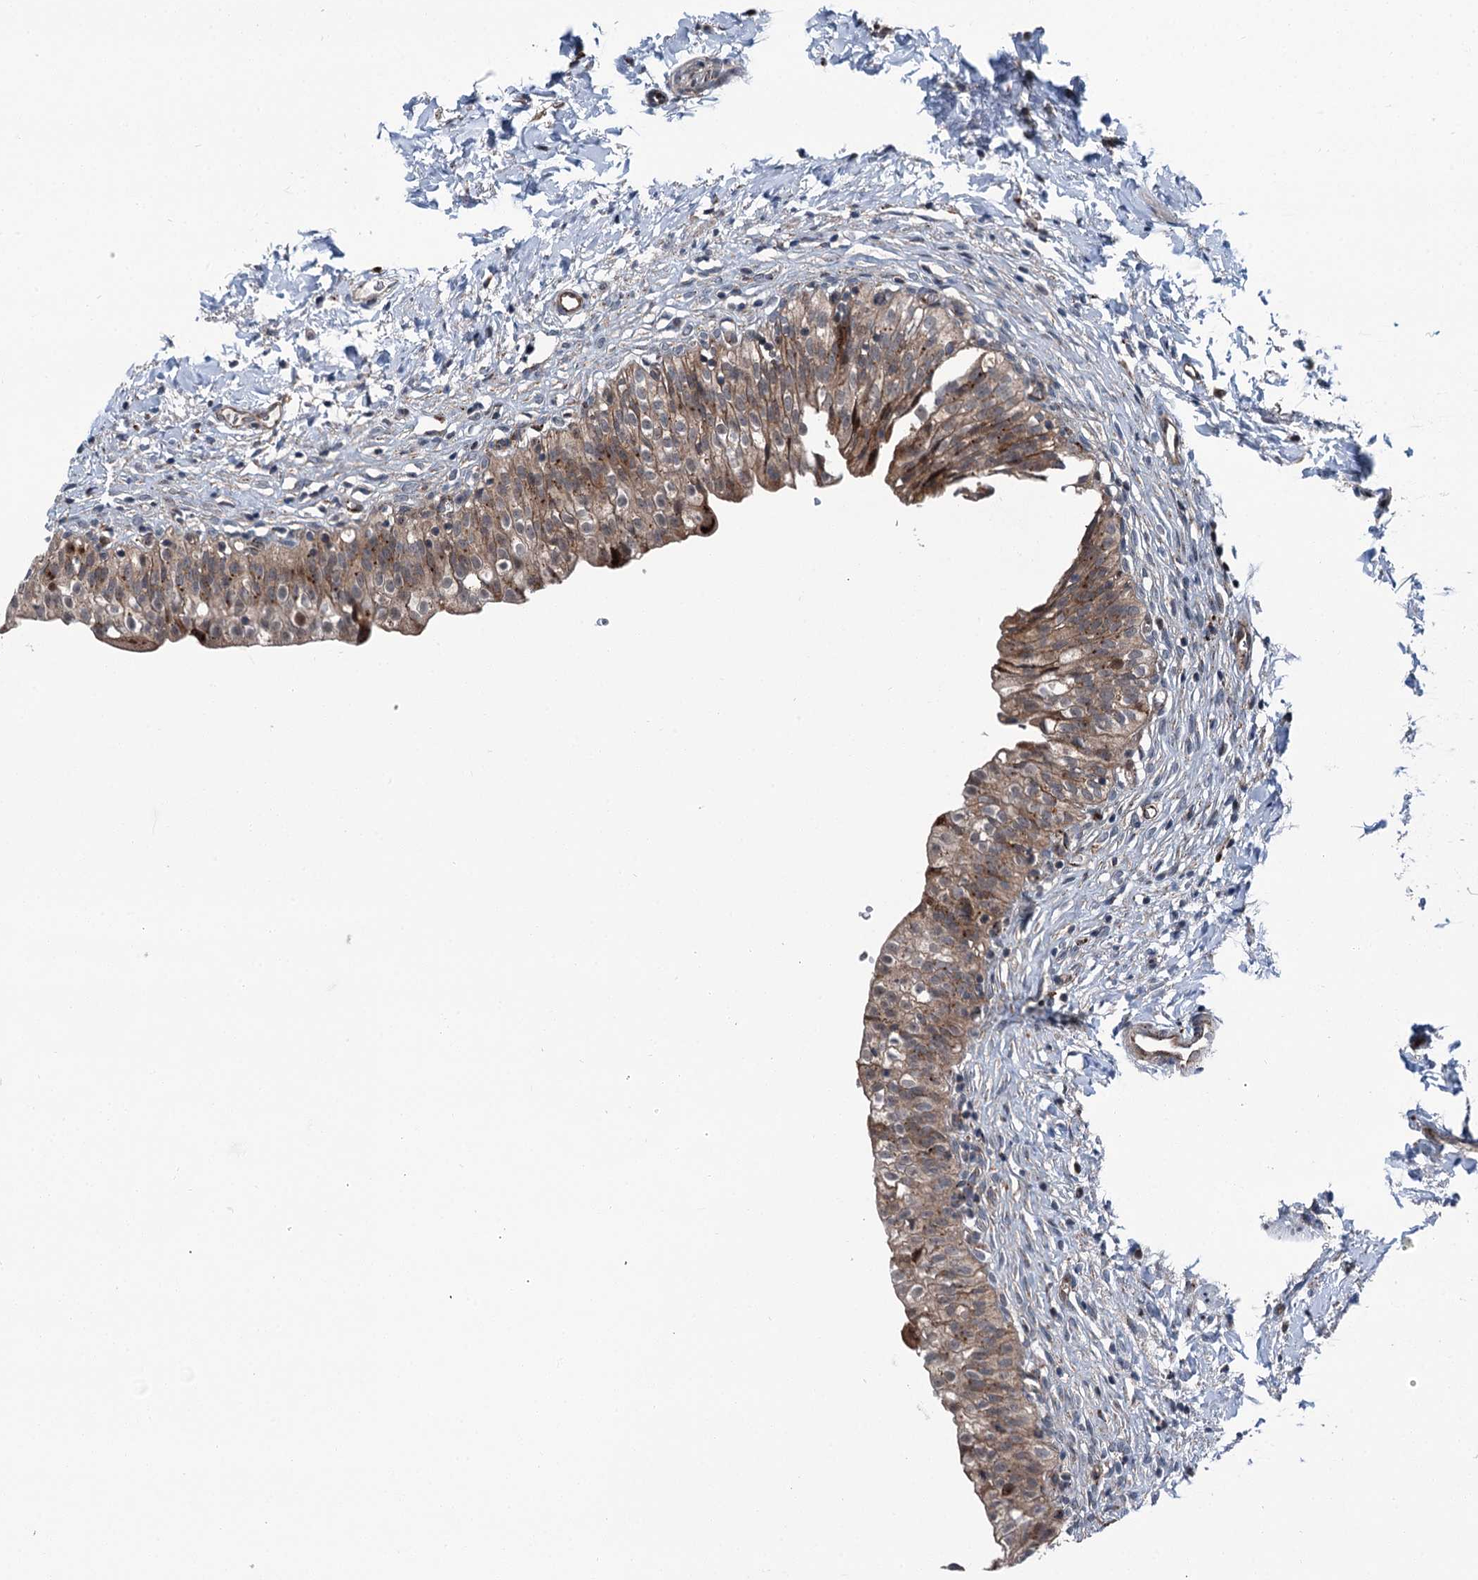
{"staining": {"intensity": "strong", "quantity": "25%-75%", "location": "cytoplasmic/membranous"}, "tissue": "urinary bladder", "cell_type": "Urothelial cells", "image_type": "normal", "snomed": [{"axis": "morphology", "description": "Normal tissue, NOS"}, {"axis": "topography", "description": "Urinary bladder"}], "caption": "Protein staining reveals strong cytoplasmic/membranous expression in about 25%-75% of urothelial cells in unremarkable urinary bladder. (DAB IHC, brown staining for protein, blue staining for nuclei).", "gene": "POLR1D", "patient": {"sex": "male", "age": 55}}